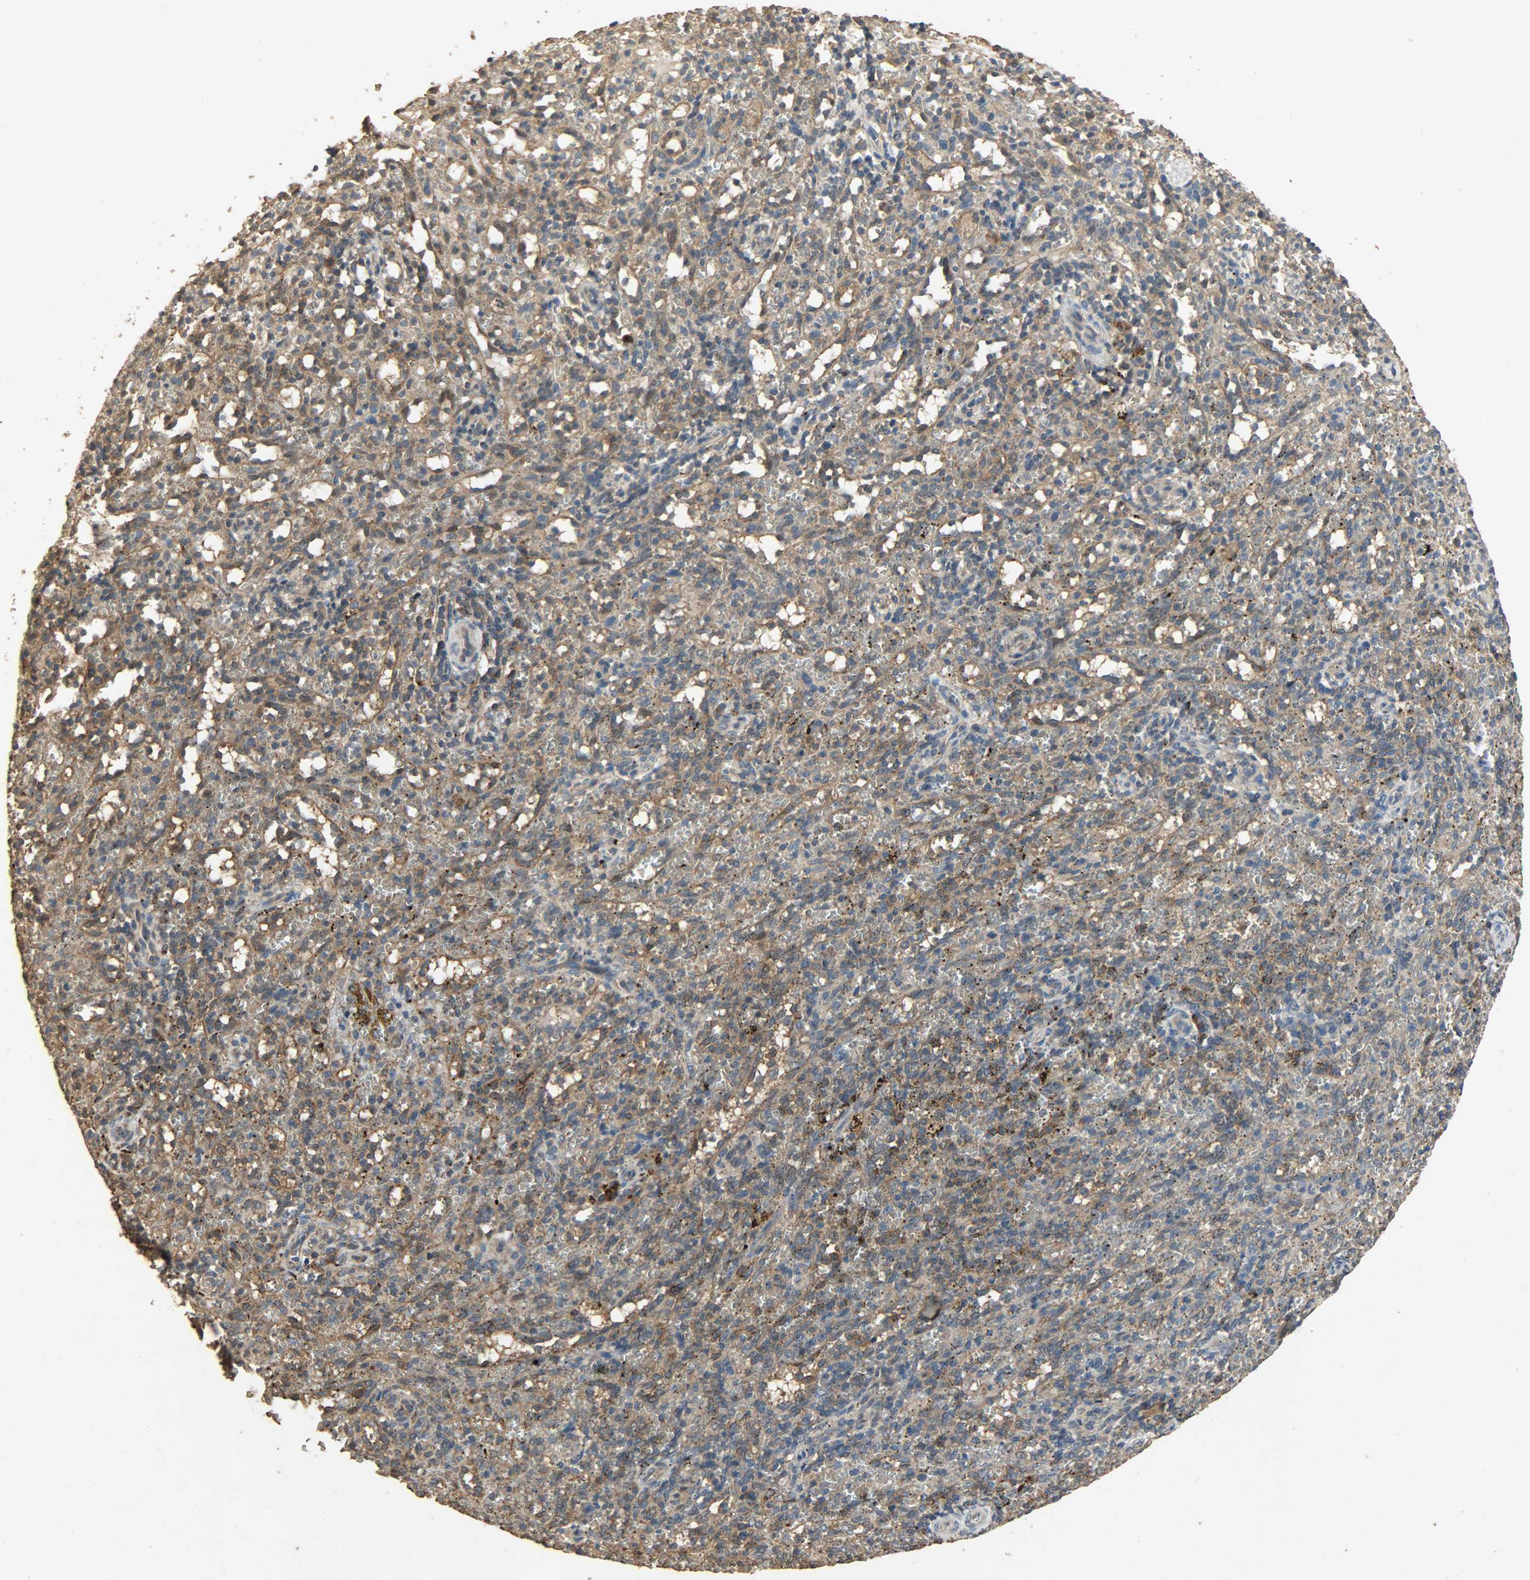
{"staining": {"intensity": "moderate", "quantity": "25%-75%", "location": "cytoplasmic/membranous"}, "tissue": "spleen", "cell_type": "Cells in red pulp", "image_type": "normal", "snomed": [{"axis": "morphology", "description": "Normal tissue, NOS"}, {"axis": "topography", "description": "Spleen"}], "caption": "The image exhibits immunohistochemical staining of unremarkable spleen. There is moderate cytoplasmic/membranous positivity is identified in approximately 25%-75% of cells in red pulp.", "gene": "CDKN2C", "patient": {"sex": "female", "age": 10}}